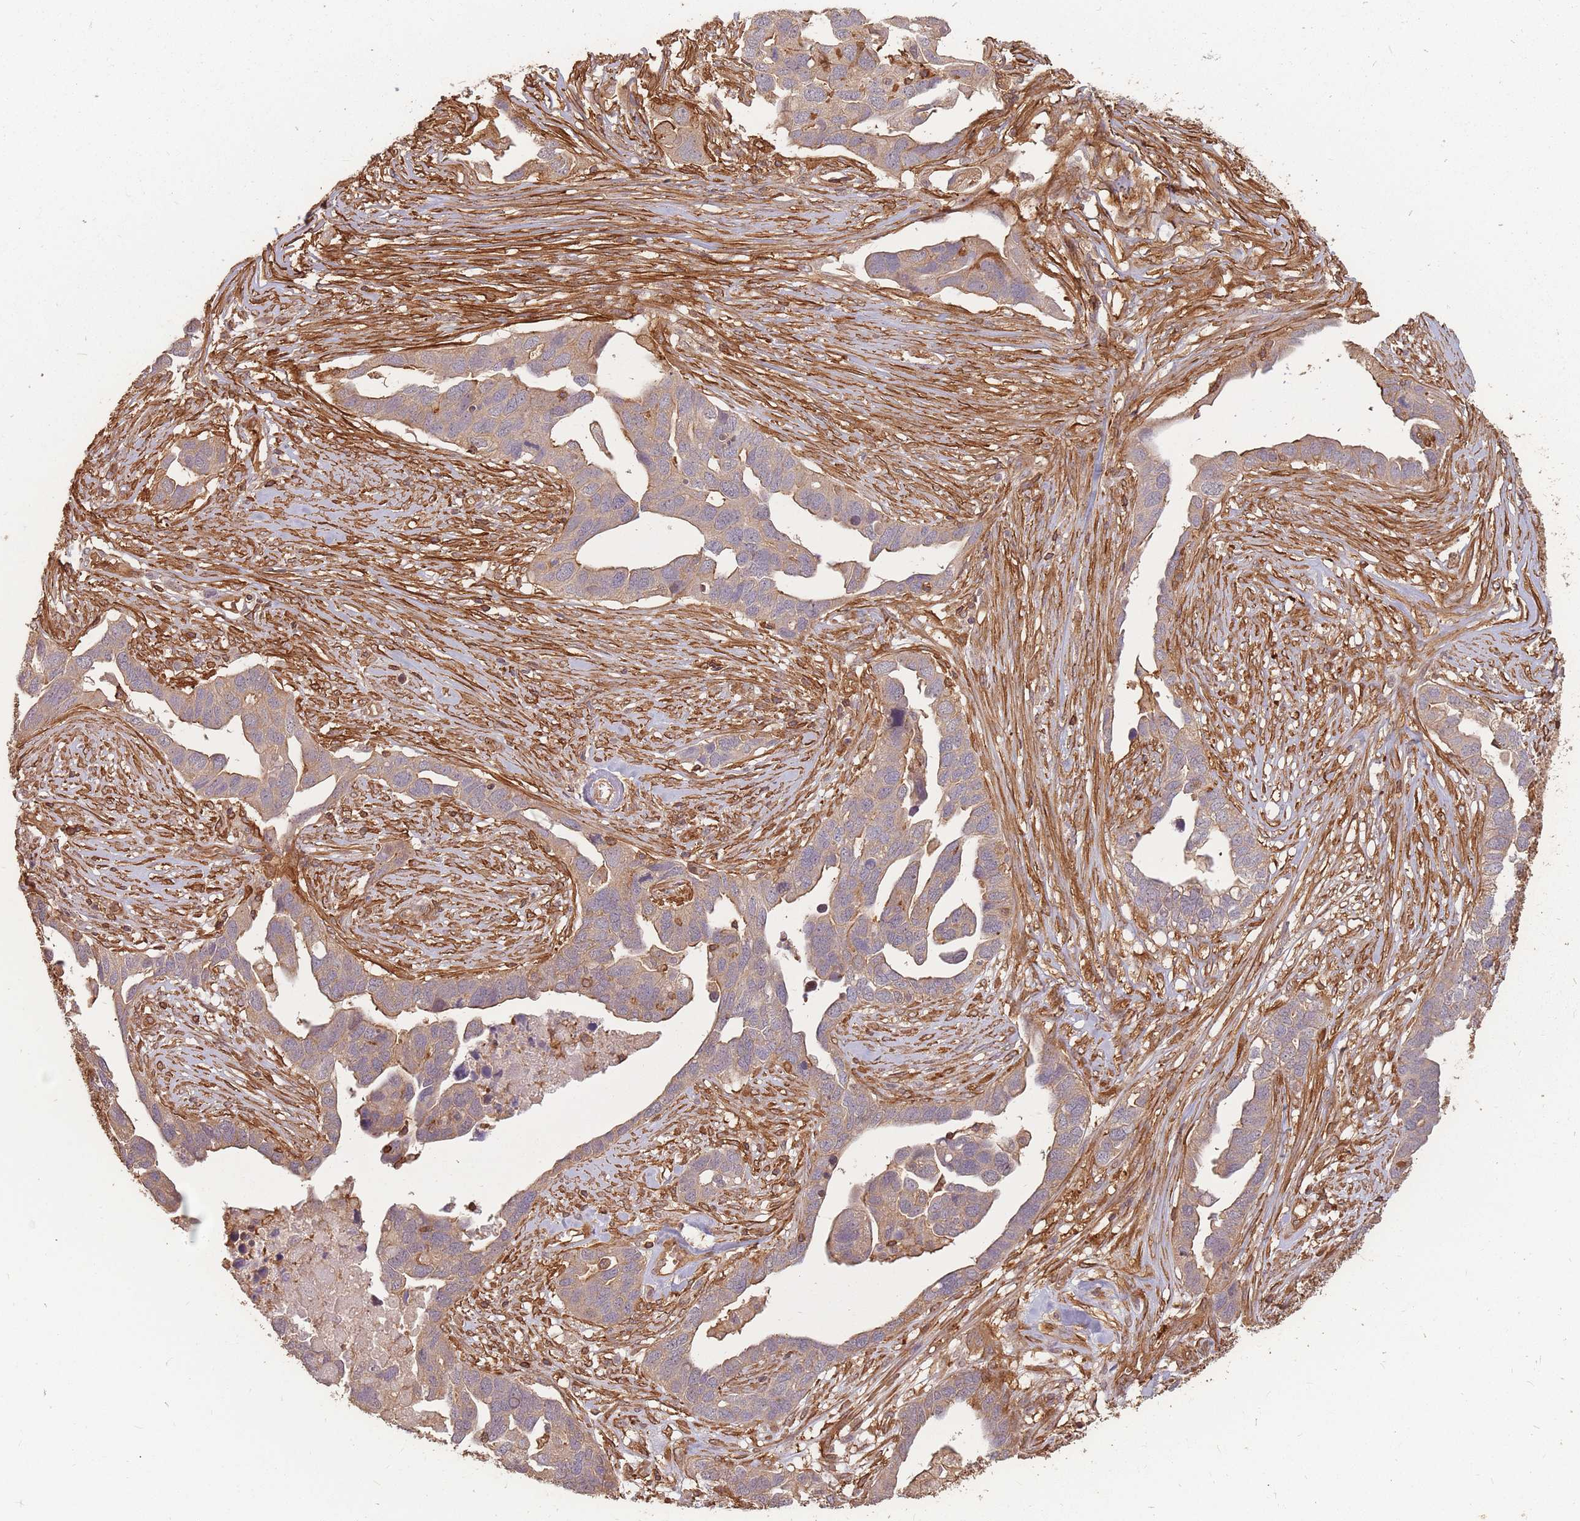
{"staining": {"intensity": "weak", "quantity": ">75%", "location": "cytoplasmic/membranous"}, "tissue": "ovarian cancer", "cell_type": "Tumor cells", "image_type": "cancer", "snomed": [{"axis": "morphology", "description": "Cystadenocarcinoma, serous, NOS"}, {"axis": "topography", "description": "Ovary"}], "caption": "DAB (3,3'-diaminobenzidine) immunohistochemical staining of ovarian cancer (serous cystadenocarcinoma) reveals weak cytoplasmic/membranous protein positivity in about >75% of tumor cells.", "gene": "PLS3", "patient": {"sex": "female", "age": 54}}